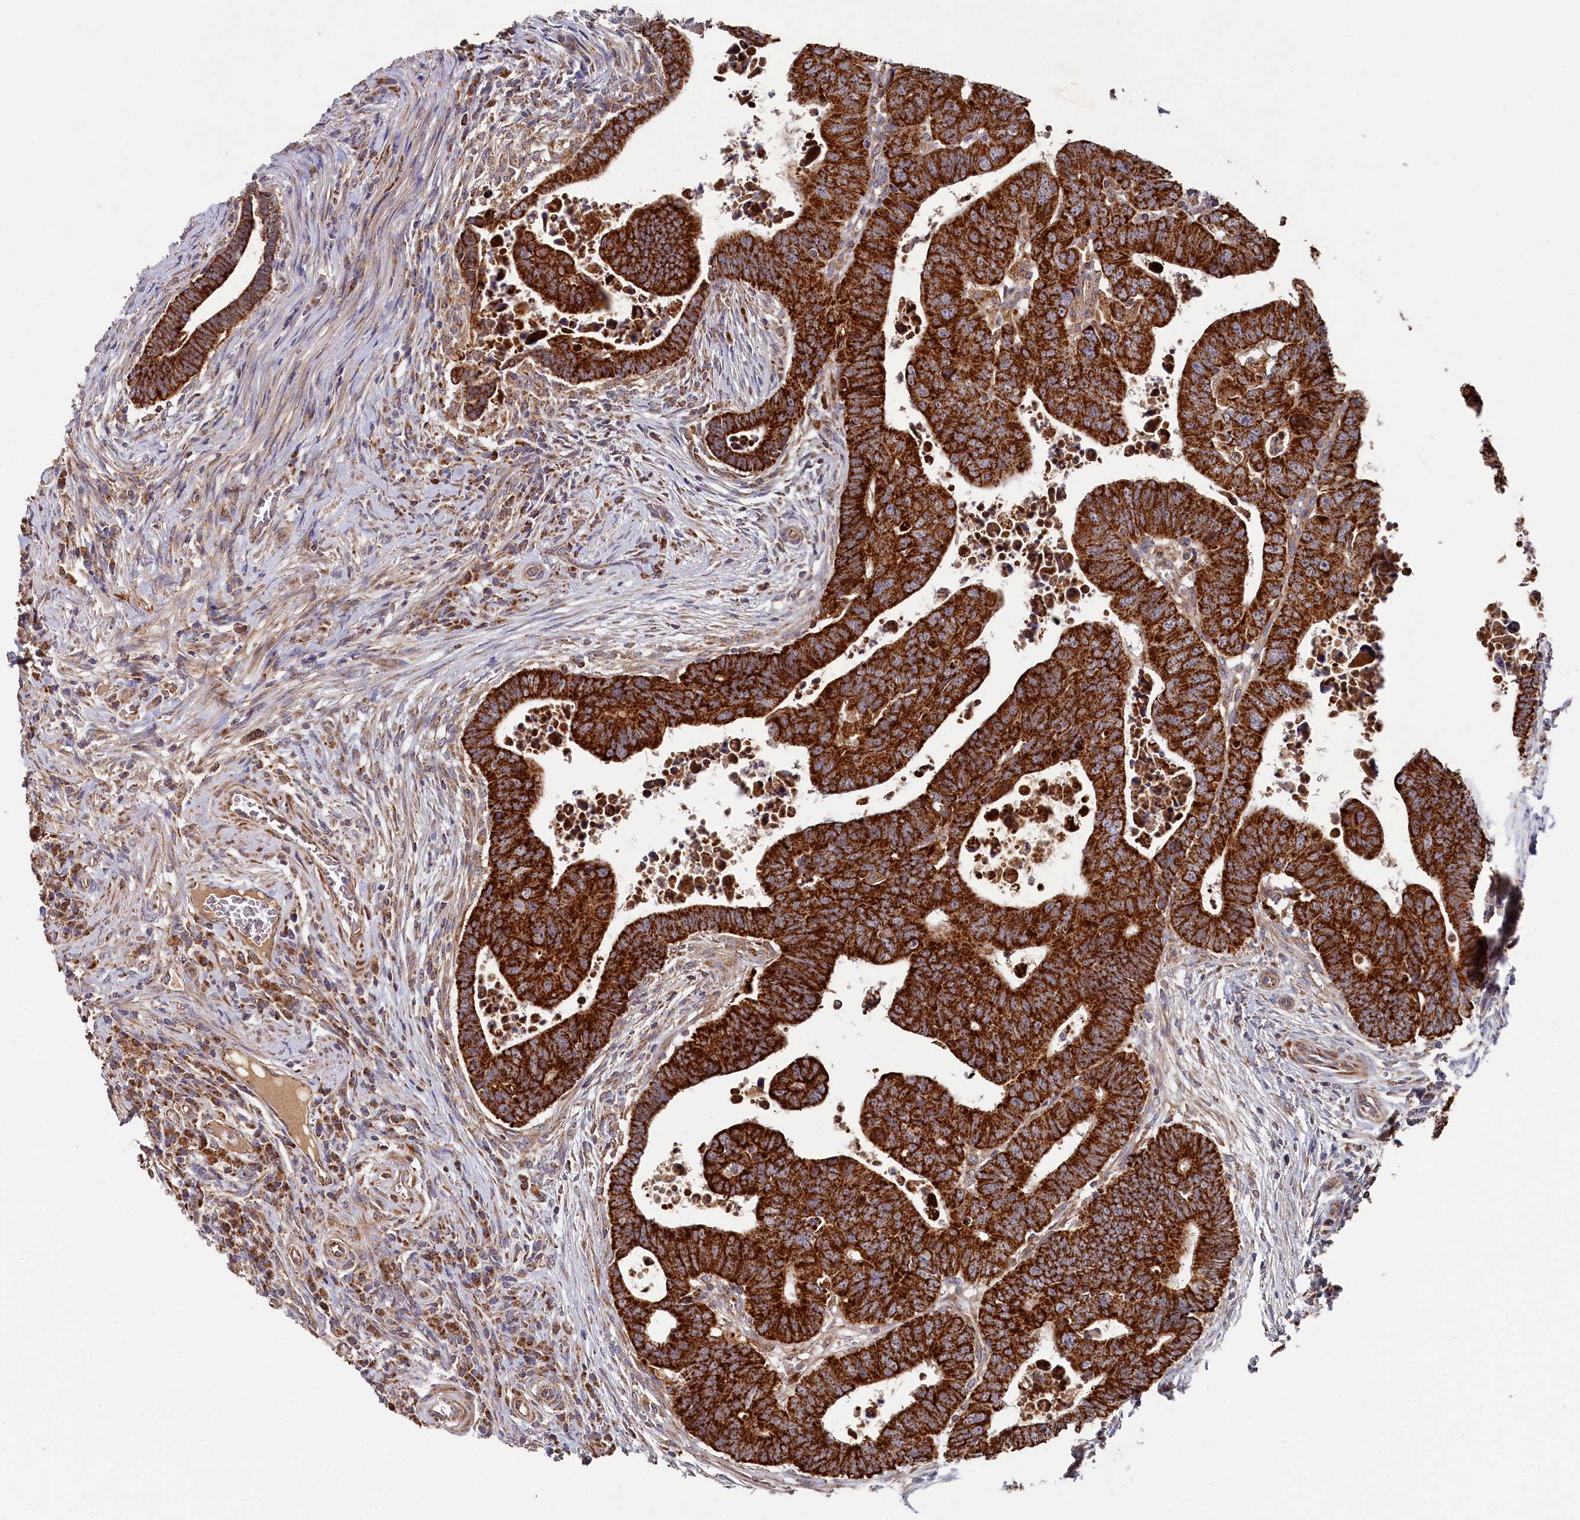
{"staining": {"intensity": "strong", "quantity": ">75%", "location": "cytoplasmic/membranous"}, "tissue": "colorectal cancer", "cell_type": "Tumor cells", "image_type": "cancer", "snomed": [{"axis": "morphology", "description": "Normal tissue, NOS"}, {"axis": "morphology", "description": "Adenocarcinoma, NOS"}, {"axis": "topography", "description": "Rectum"}], "caption": "There is high levels of strong cytoplasmic/membranous positivity in tumor cells of colorectal cancer (adenocarcinoma), as demonstrated by immunohistochemical staining (brown color).", "gene": "HAUS2", "patient": {"sex": "female", "age": 65}}